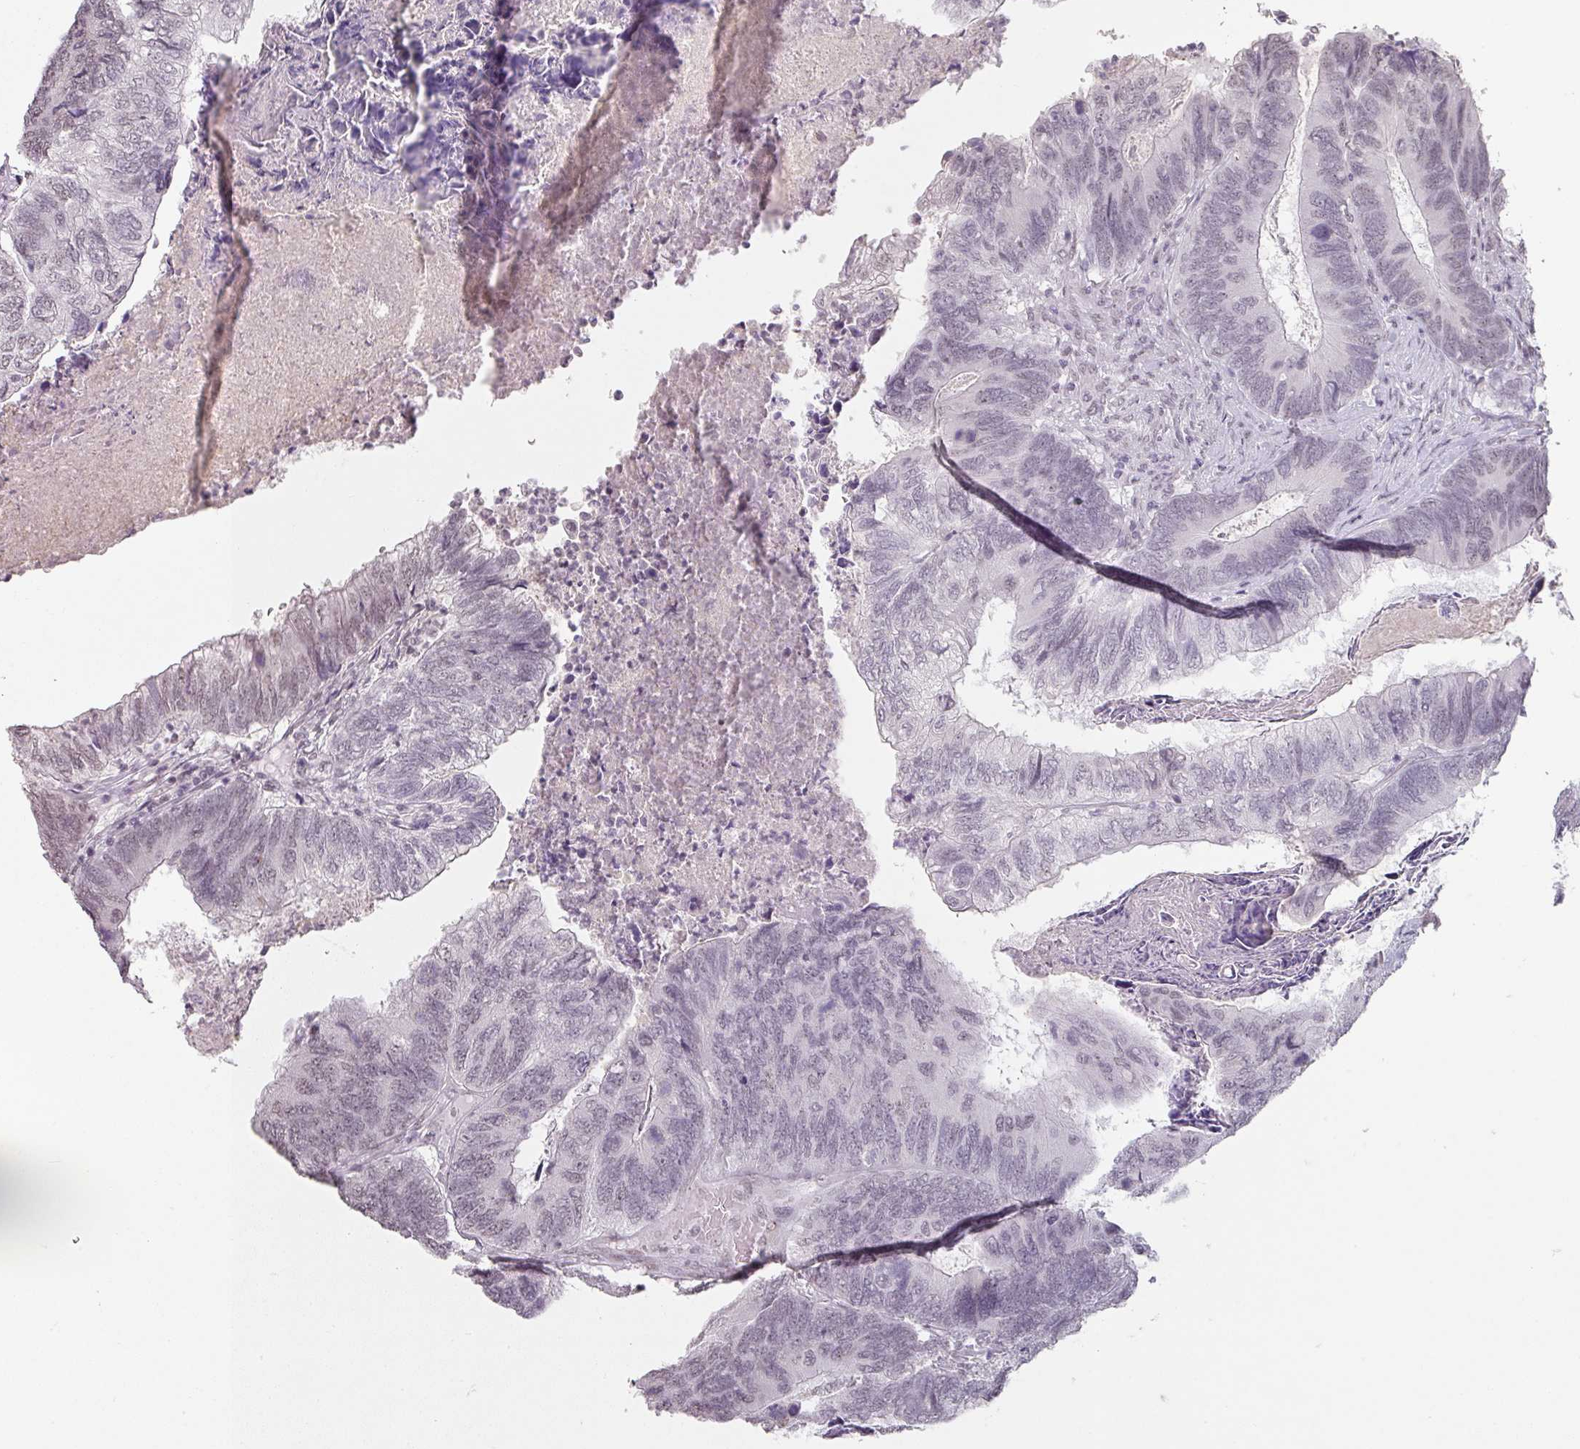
{"staining": {"intensity": "negative", "quantity": "none", "location": "none"}, "tissue": "colorectal cancer", "cell_type": "Tumor cells", "image_type": "cancer", "snomed": [{"axis": "morphology", "description": "Adenocarcinoma, NOS"}, {"axis": "topography", "description": "Colon"}], "caption": "An immunohistochemistry micrograph of colorectal cancer (adenocarcinoma) is shown. There is no staining in tumor cells of colorectal cancer (adenocarcinoma). Brightfield microscopy of immunohistochemistry (IHC) stained with DAB (3,3'-diaminobenzidine) (brown) and hematoxylin (blue), captured at high magnification.", "gene": "SPRR1A", "patient": {"sex": "female", "age": 67}}